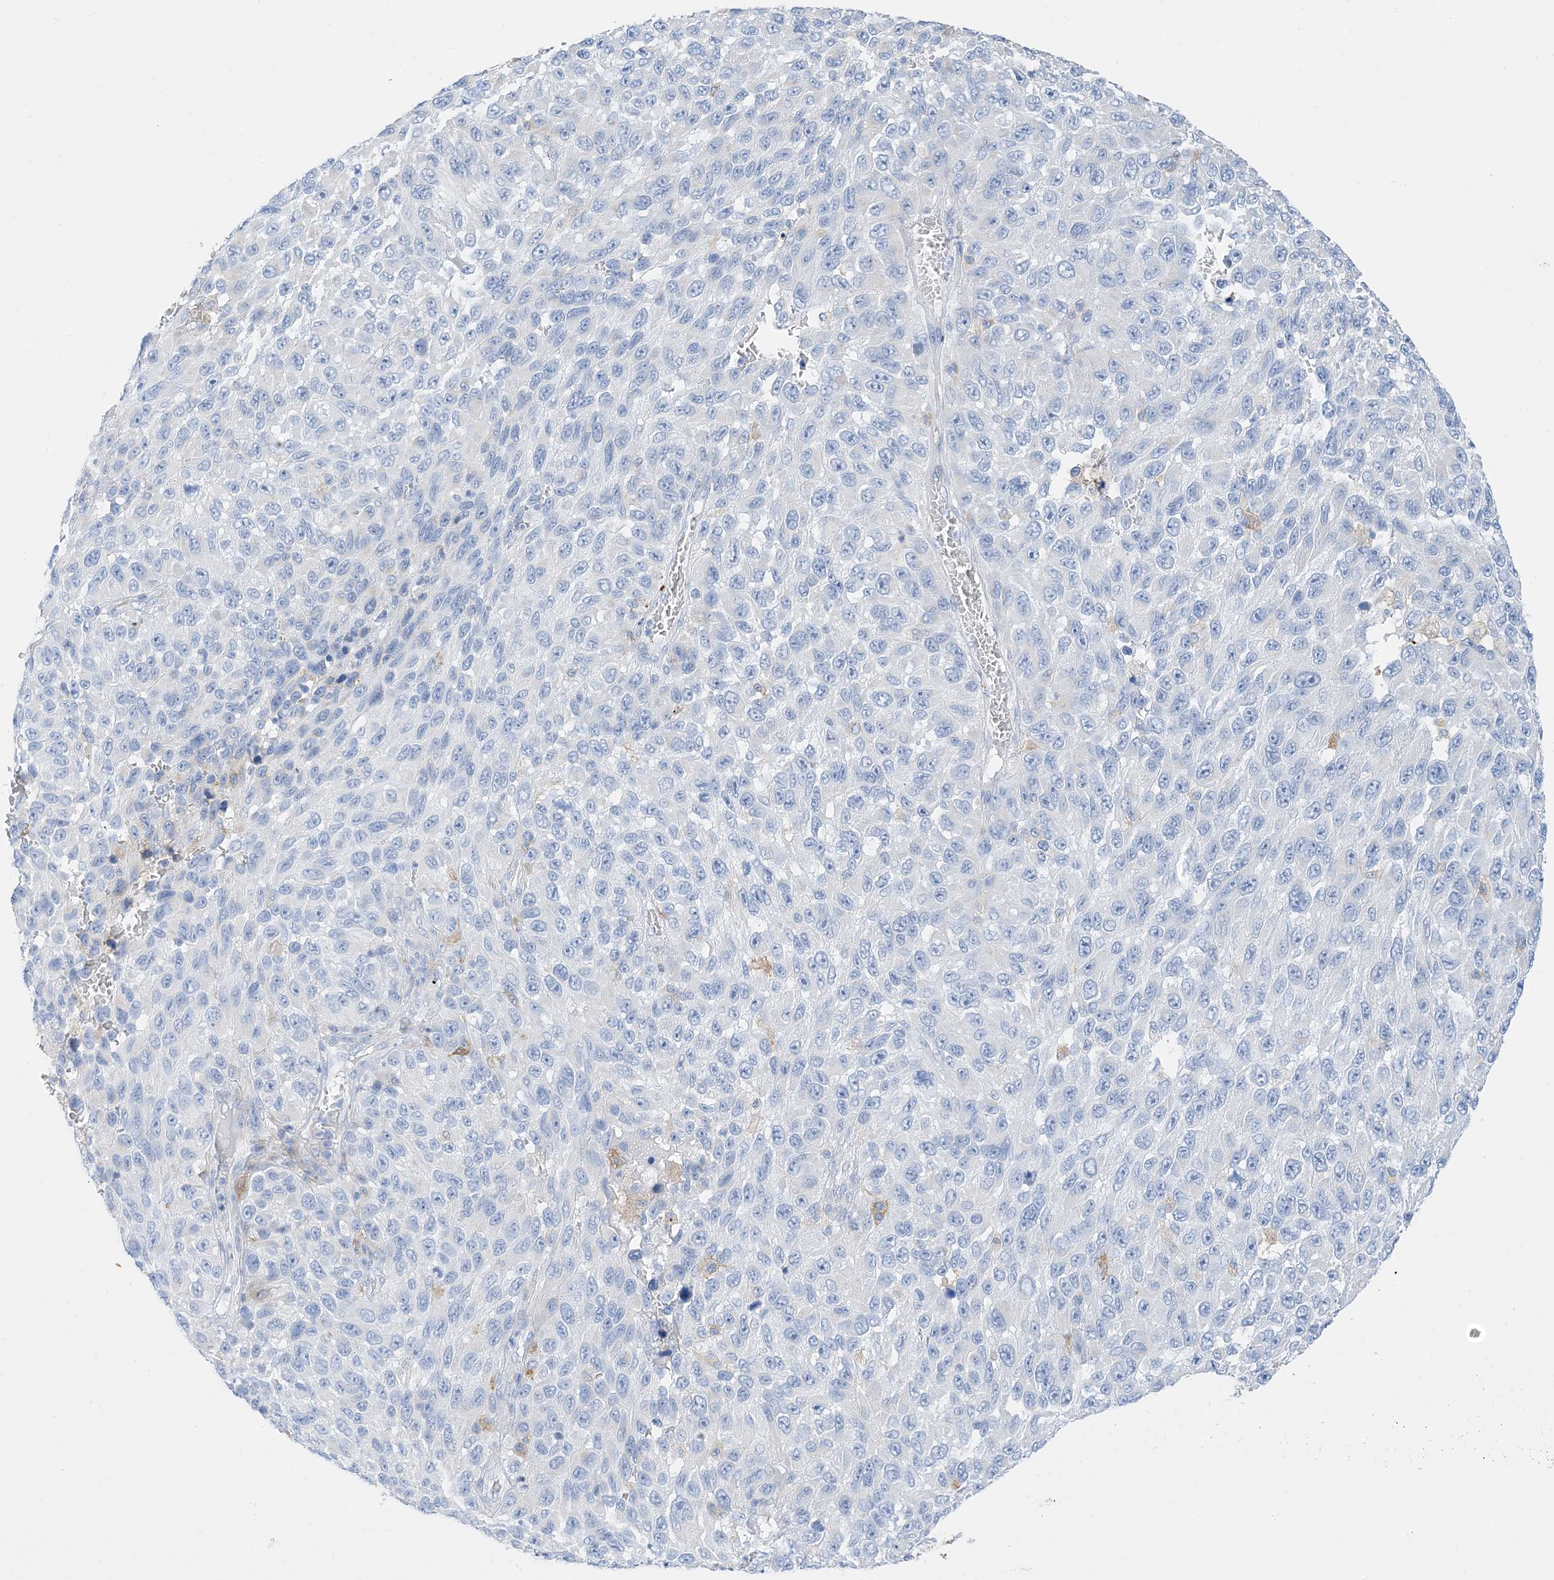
{"staining": {"intensity": "negative", "quantity": "none", "location": "none"}, "tissue": "melanoma", "cell_type": "Tumor cells", "image_type": "cancer", "snomed": [{"axis": "morphology", "description": "Malignant melanoma, NOS"}, {"axis": "topography", "description": "Skin"}], "caption": "The micrograph shows no significant expression in tumor cells of melanoma.", "gene": "DPH3", "patient": {"sex": "female", "age": 96}}